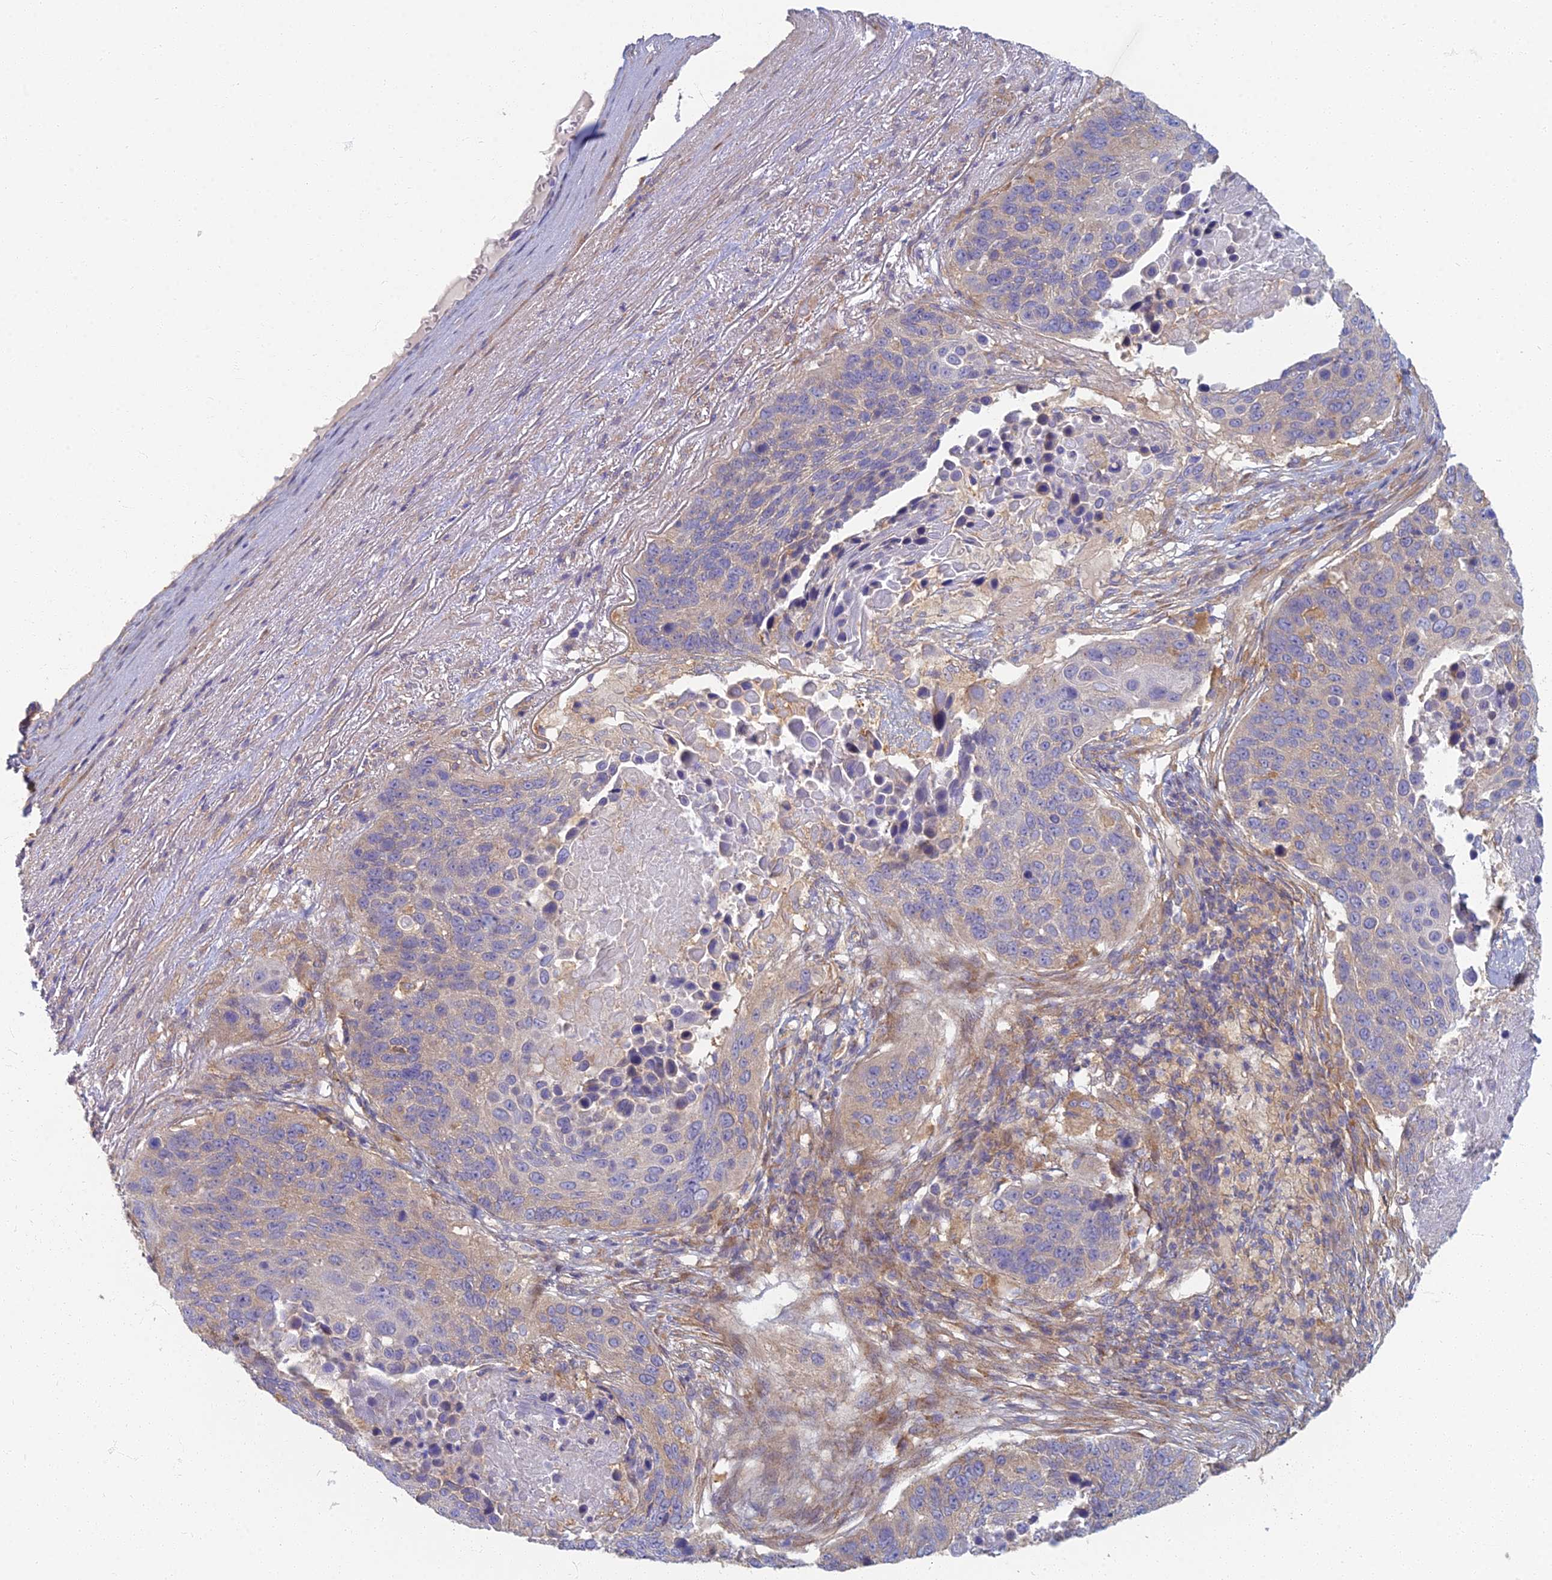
{"staining": {"intensity": "weak", "quantity": "<25%", "location": "cytoplasmic/membranous"}, "tissue": "lung cancer", "cell_type": "Tumor cells", "image_type": "cancer", "snomed": [{"axis": "morphology", "description": "Normal tissue, NOS"}, {"axis": "morphology", "description": "Squamous cell carcinoma, NOS"}, {"axis": "topography", "description": "Lymph node"}, {"axis": "topography", "description": "Lung"}], "caption": "High power microscopy photomicrograph of an immunohistochemistry (IHC) image of lung cancer (squamous cell carcinoma), revealing no significant staining in tumor cells.", "gene": "RBSN", "patient": {"sex": "male", "age": 66}}